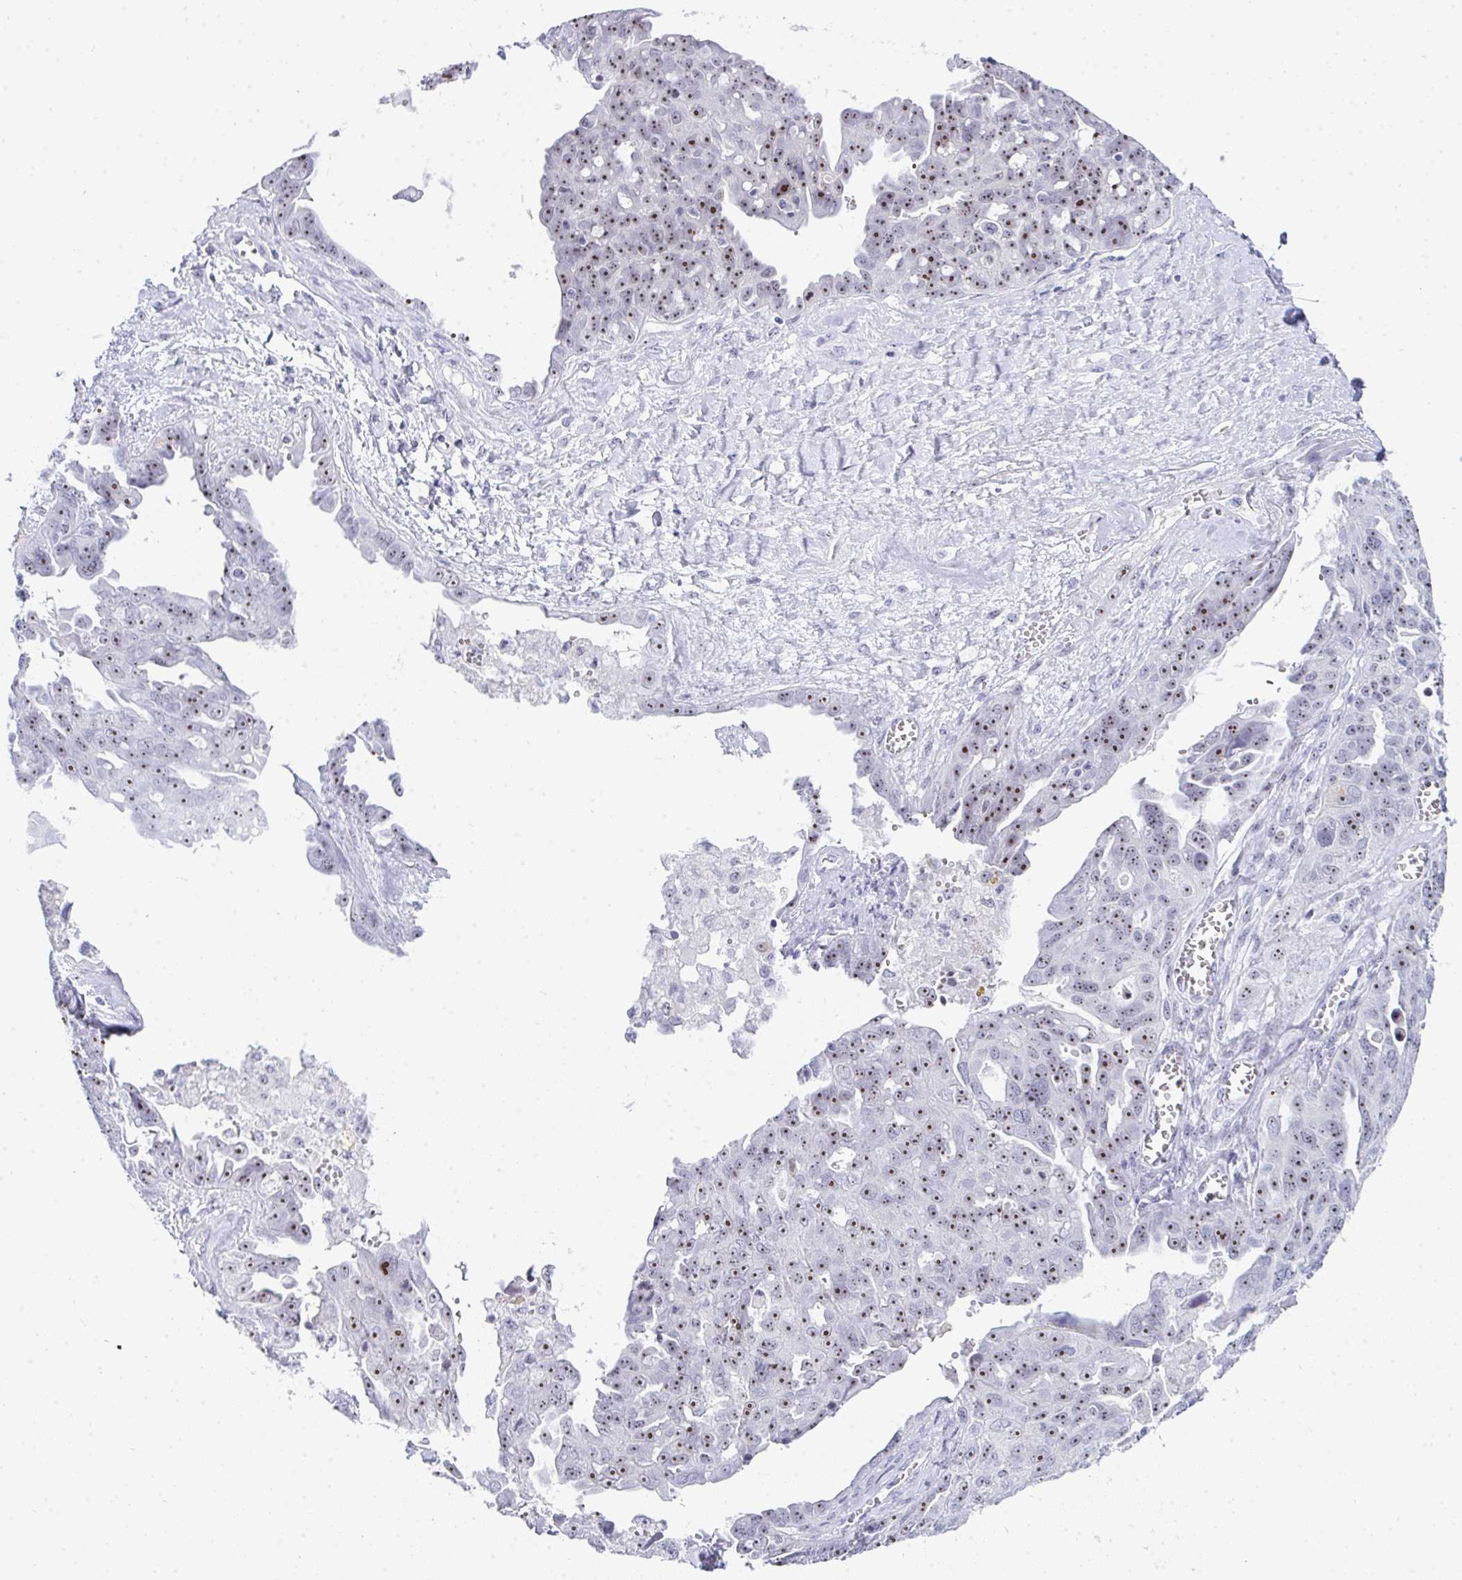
{"staining": {"intensity": "moderate", "quantity": ">75%", "location": "nuclear"}, "tissue": "ovarian cancer", "cell_type": "Tumor cells", "image_type": "cancer", "snomed": [{"axis": "morphology", "description": "Carcinoma, endometroid"}, {"axis": "topography", "description": "Ovary"}], "caption": "This photomicrograph exhibits immunohistochemistry staining of human ovarian endometroid carcinoma, with medium moderate nuclear staining in about >75% of tumor cells.", "gene": "NOP10", "patient": {"sex": "female", "age": 70}}